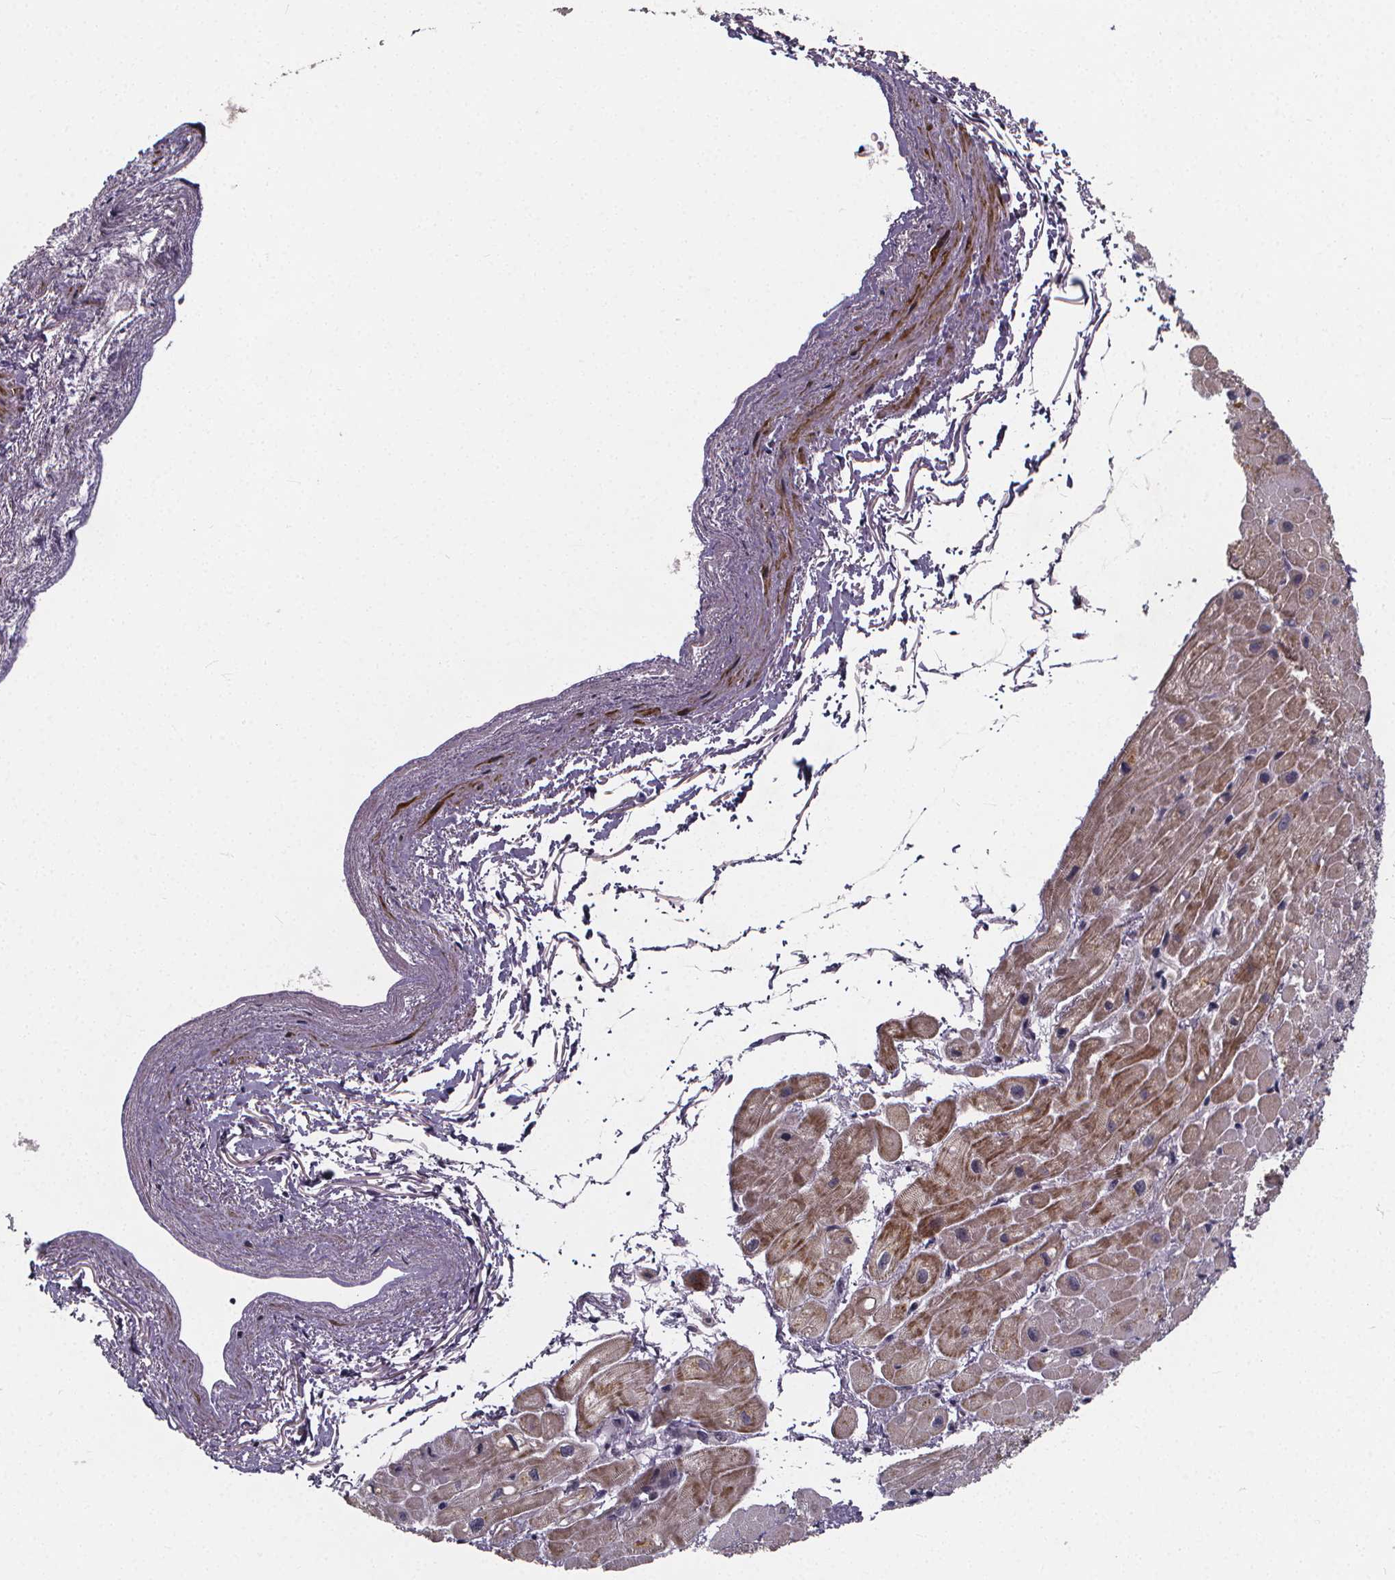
{"staining": {"intensity": "moderate", "quantity": "25%-75%", "location": "cytoplasmic/membranous"}, "tissue": "heart muscle", "cell_type": "Cardiomyocytes", "image_type": "normal", "snomed": [{"axis": "morphology", "description": "Normal tissue, NOS"}, {"axis": "topography", "description": "Heart"}], "caption": "Protein staining of benign heart muscle reveals moderate cytoplasmic/membranous expression in approximately 25%-75% of cardiomyocytes. (Brightfield microscopy of DAB IHC at high magnification).", "gene": "FBXW2", "patient": {"sex": "male", "age": 62}}